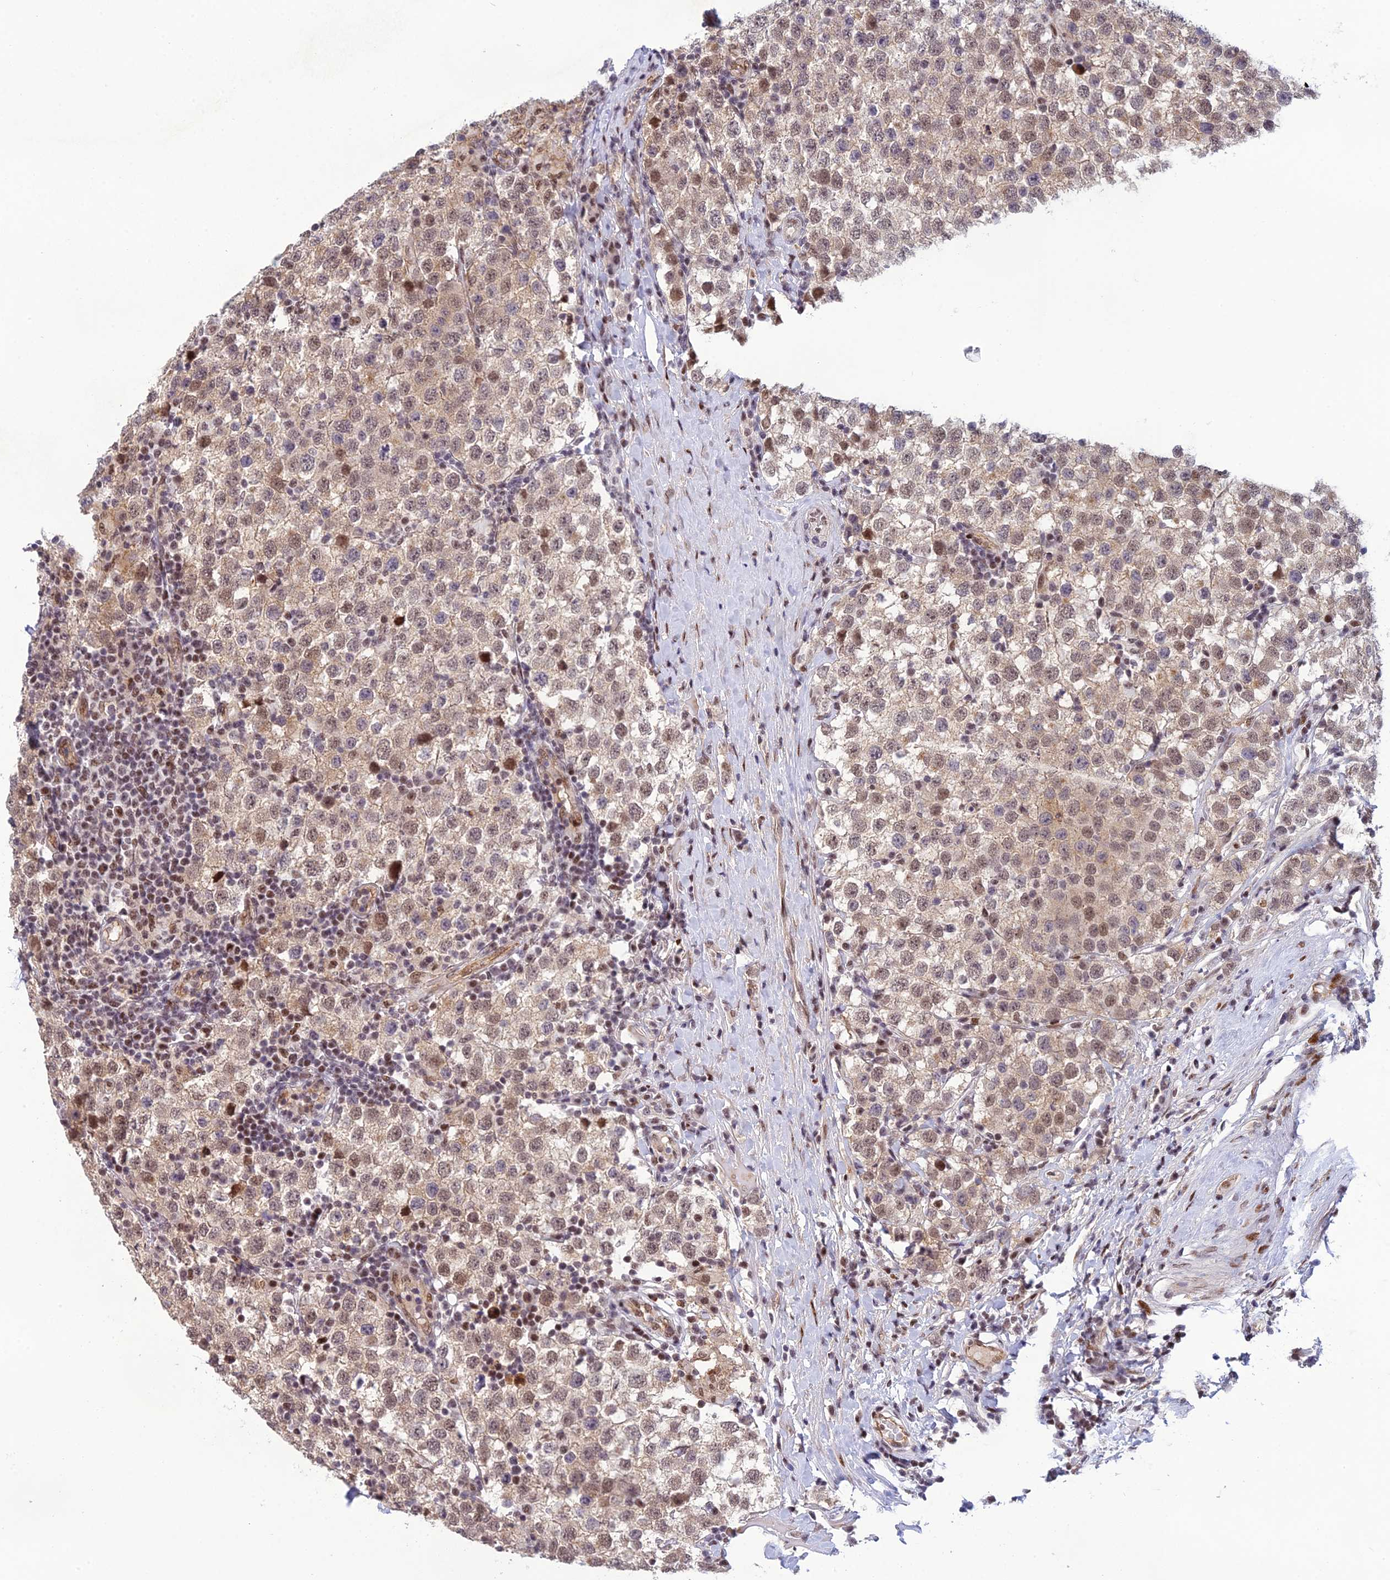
{"staining": {"intensity": "weak", "quantity": ">75%", "location": "cytoplasmic/membranous,nuclear"}, "tissue": "testis cancer", "cell_type": "Tumor cells", "image_type": "cancer", "snomed": [{"axis": "morphology", "description": "Seminoma, NOS"}, {"axis": "topography", "description": "Testis"}], "caption": "This micrograph reveals IHC staining of testis cancer (seminoma), with low weak cytoplasmic/membranous and nuclear staining in about >75% of tumor cells.", "gene": "RANBP3", "patient": {"sex": "male", "age": 34}}